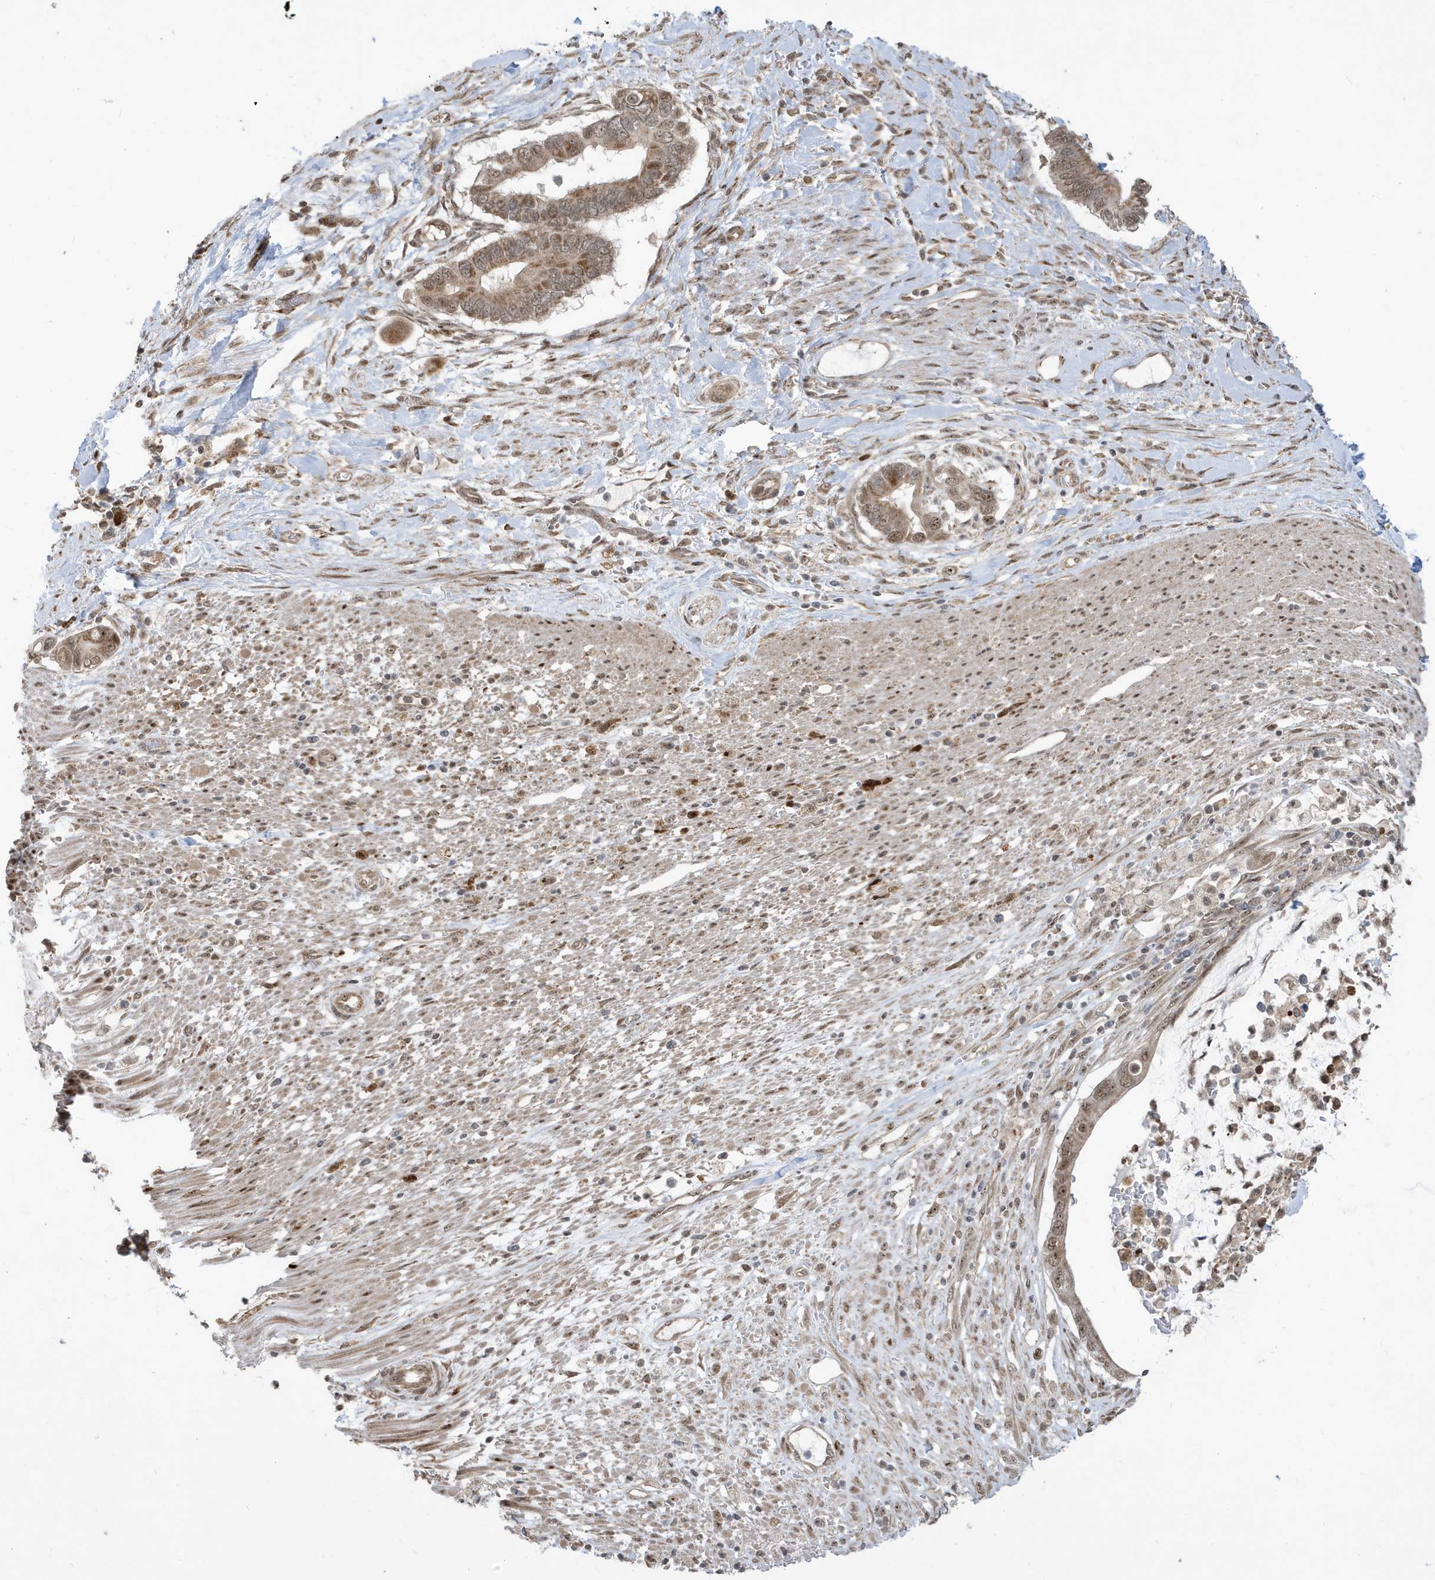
{"staining": {"intensity": "moderate", "quantity": ">75%", "location": "cytoplasmic/membranous,nuclear"}, "tissue": "pancreatic cancer", "cell_type": "Tumor cells", "image_type": "cancer", "snomed": [{"axis": "morphology", "description": "Adenocarcinoma, NOS"}, {"axis": "topography", "description": "Pancreas"}], "caption": "This histopathology image reveals immunohistochemistry (IHC) staining of pancreatic adenocarcinoma, with medium moderate cytoplasmic/membranous and nuclear staining in approximately >75% of tumor cells.", "gene": "FAM9B", "patient": {"sex": "male", "age": 68}}